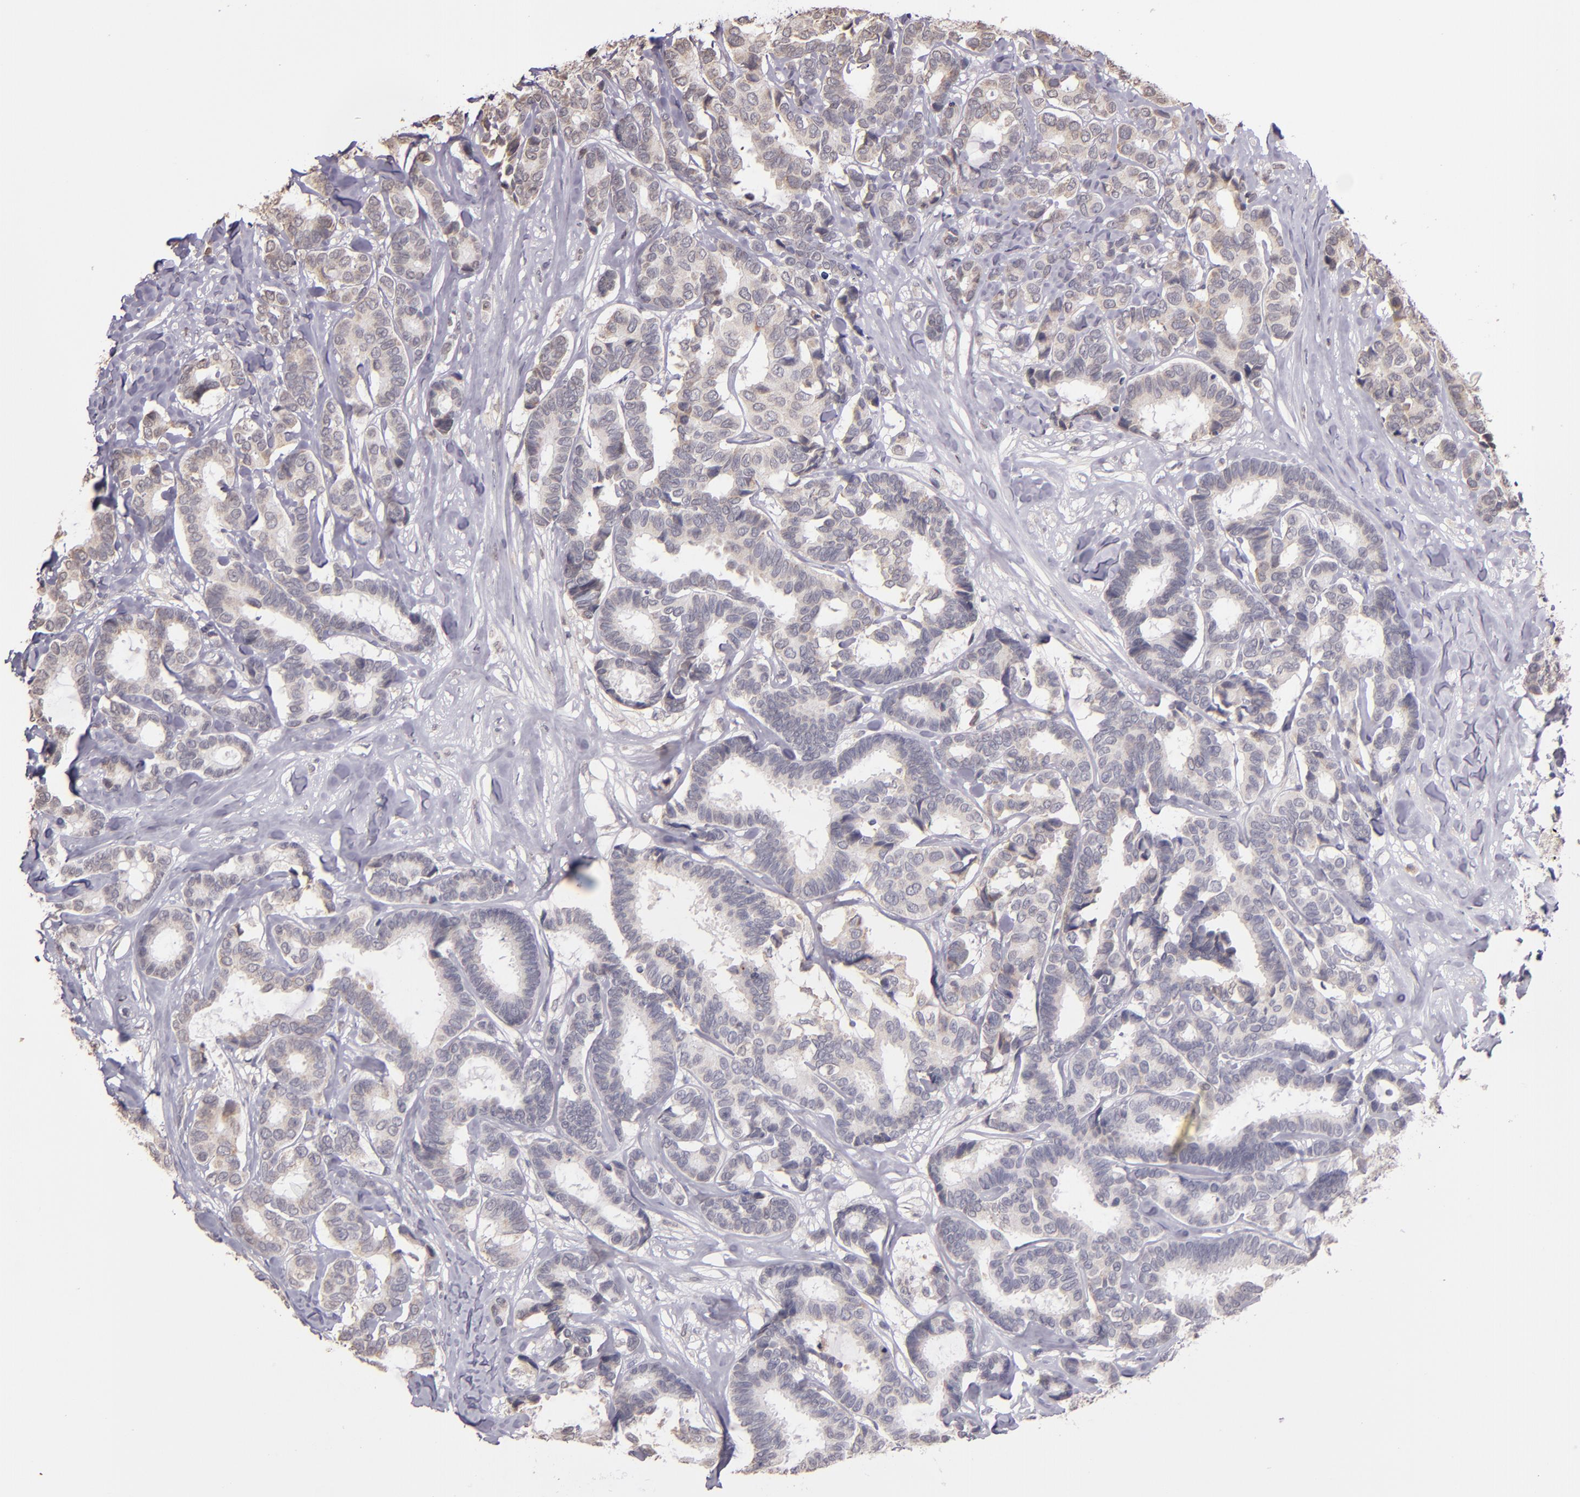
{"staining": {"intensity": "weak", "quantity": "<25%", "location": "cytoplasmic/membranous"}, "tissue": "breast cancer", "cell_type": "Tumor cells", "image_type": "cancer", "snomed": [{"axis": "morphology", "description": "Duct carcinoma"}, {"axis": "topography", "description": "Breast"}], "caption": "Photomicrograph shows no significant protein expression in tumor cells of breast cancer. (Brightfield microscopy of DAB (3,3'-diaminobenzidine) immunohistochemistry at high magnification).", "gene": "ABL1", "patient": {"sex": "female", "age": 87}}